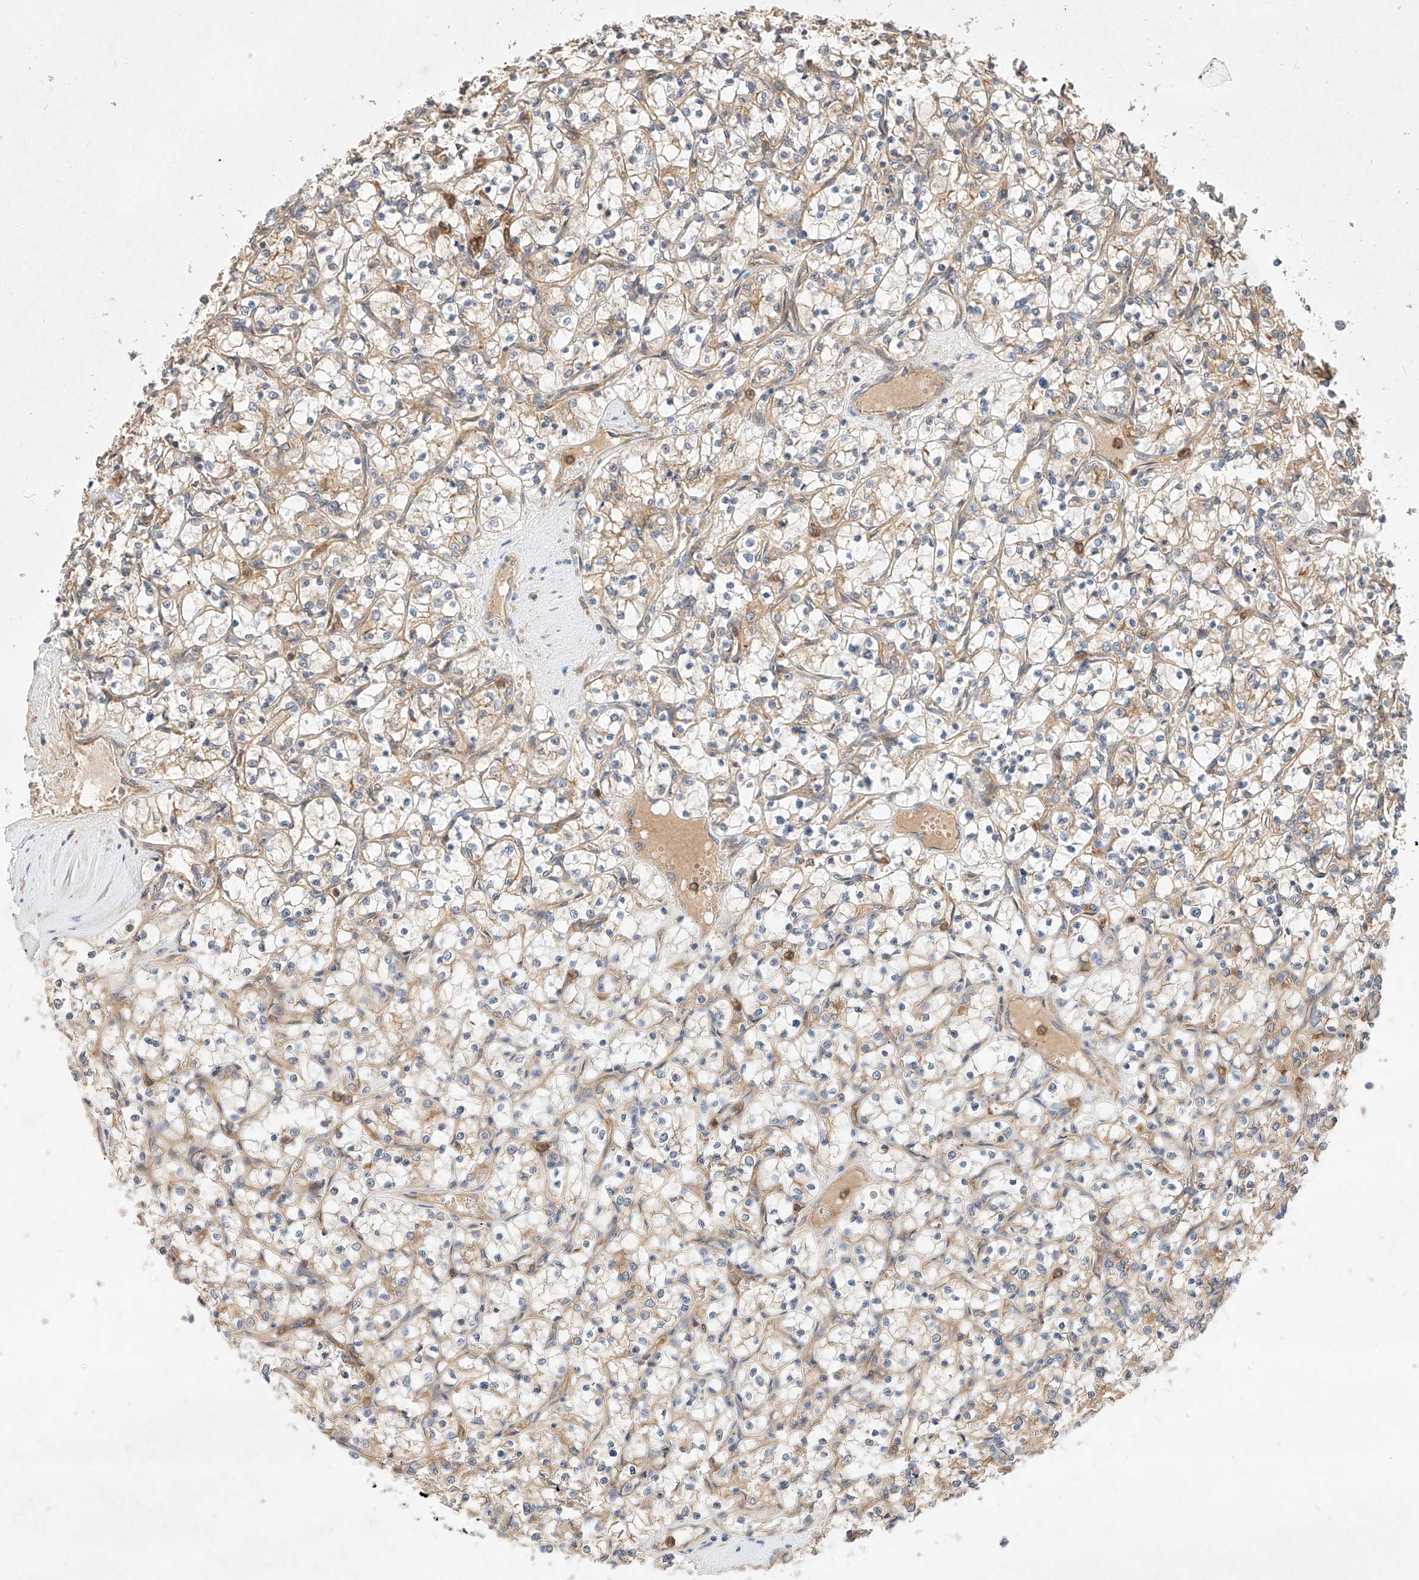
{"staining": {"intensity": "negative", "quantity": "none", "location": "none"}, "tissue": "renal cancer", "cell_type": "Tumor cells", "image_type": "cancer", "snomed": [{"axis": "morphology", "description": "Adenocarcinoma, NOS"}, {"axis": "topography", "description": "Kidney"}], "caption": "IHC histopathology image of neoplastic tissue: renal adenocarcinoma stained with DAB demonstrates no significant protein positivity in tumor cells.", "gene": "NFAM1", "patient": {"sex": "female", "age": 69}}